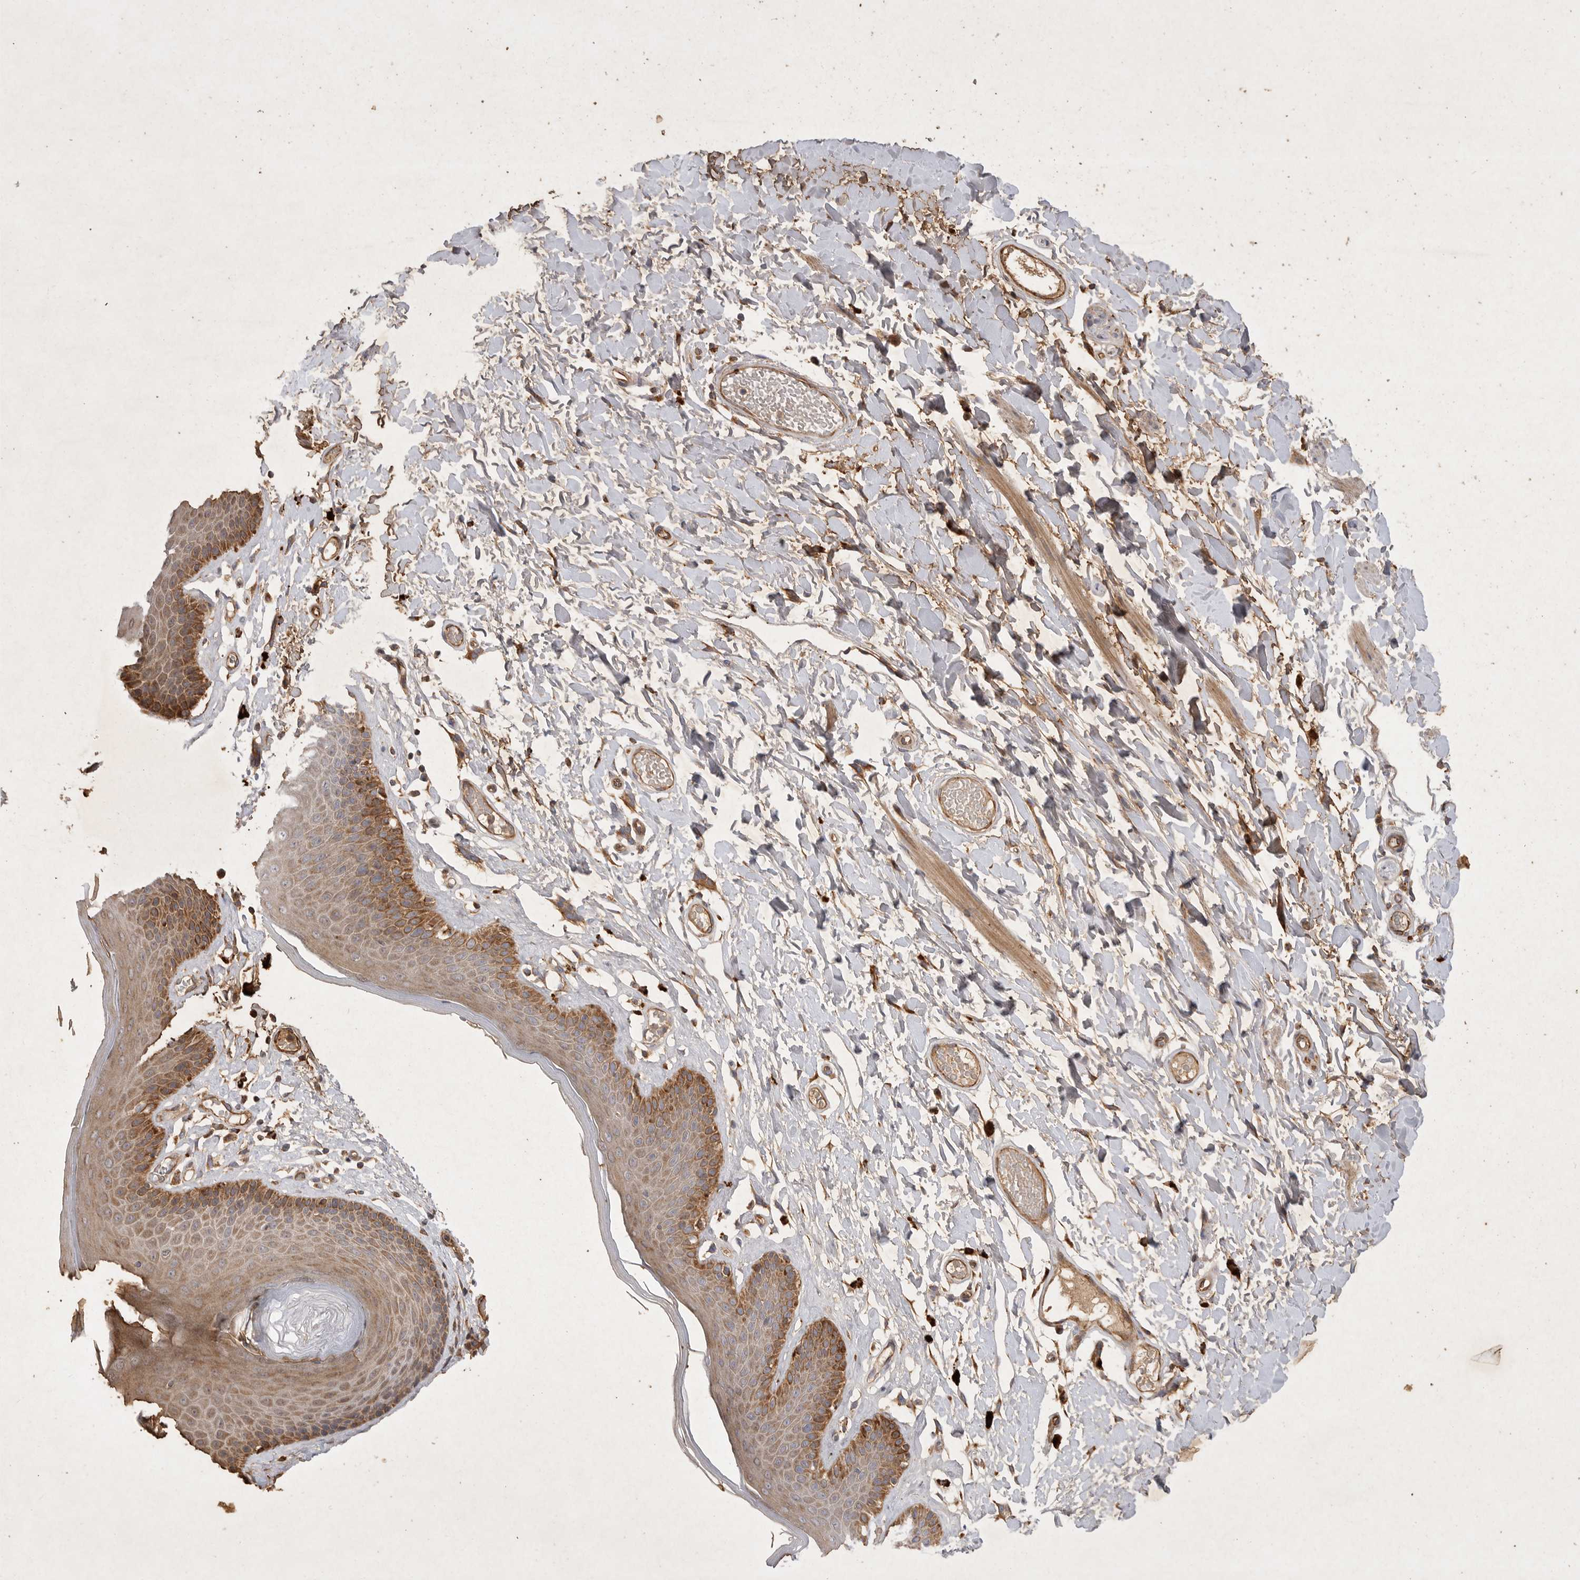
{"staining": {"intensity": "moderate", "quantity": ">75%", "location": "cytoplasmic/membranous"}, "tissue": "skin", "cell_type": "Epidermal cells", "image_type": "normal", "snomed": [{"axis": "morphology", "description": "Normal tissue, NOS"}, {"axis": "topography", "description": "Vulva"}], "caption": "DAB (3,3'-diaminobenzidine) immunohistochemical staining of unremarkable human skin reveals moderate cytoplasmic/membranous protein staining in about >75% of epidermal cells.", "gene": "MRPL41", "patient": {"sex": "female", "age": 73}}